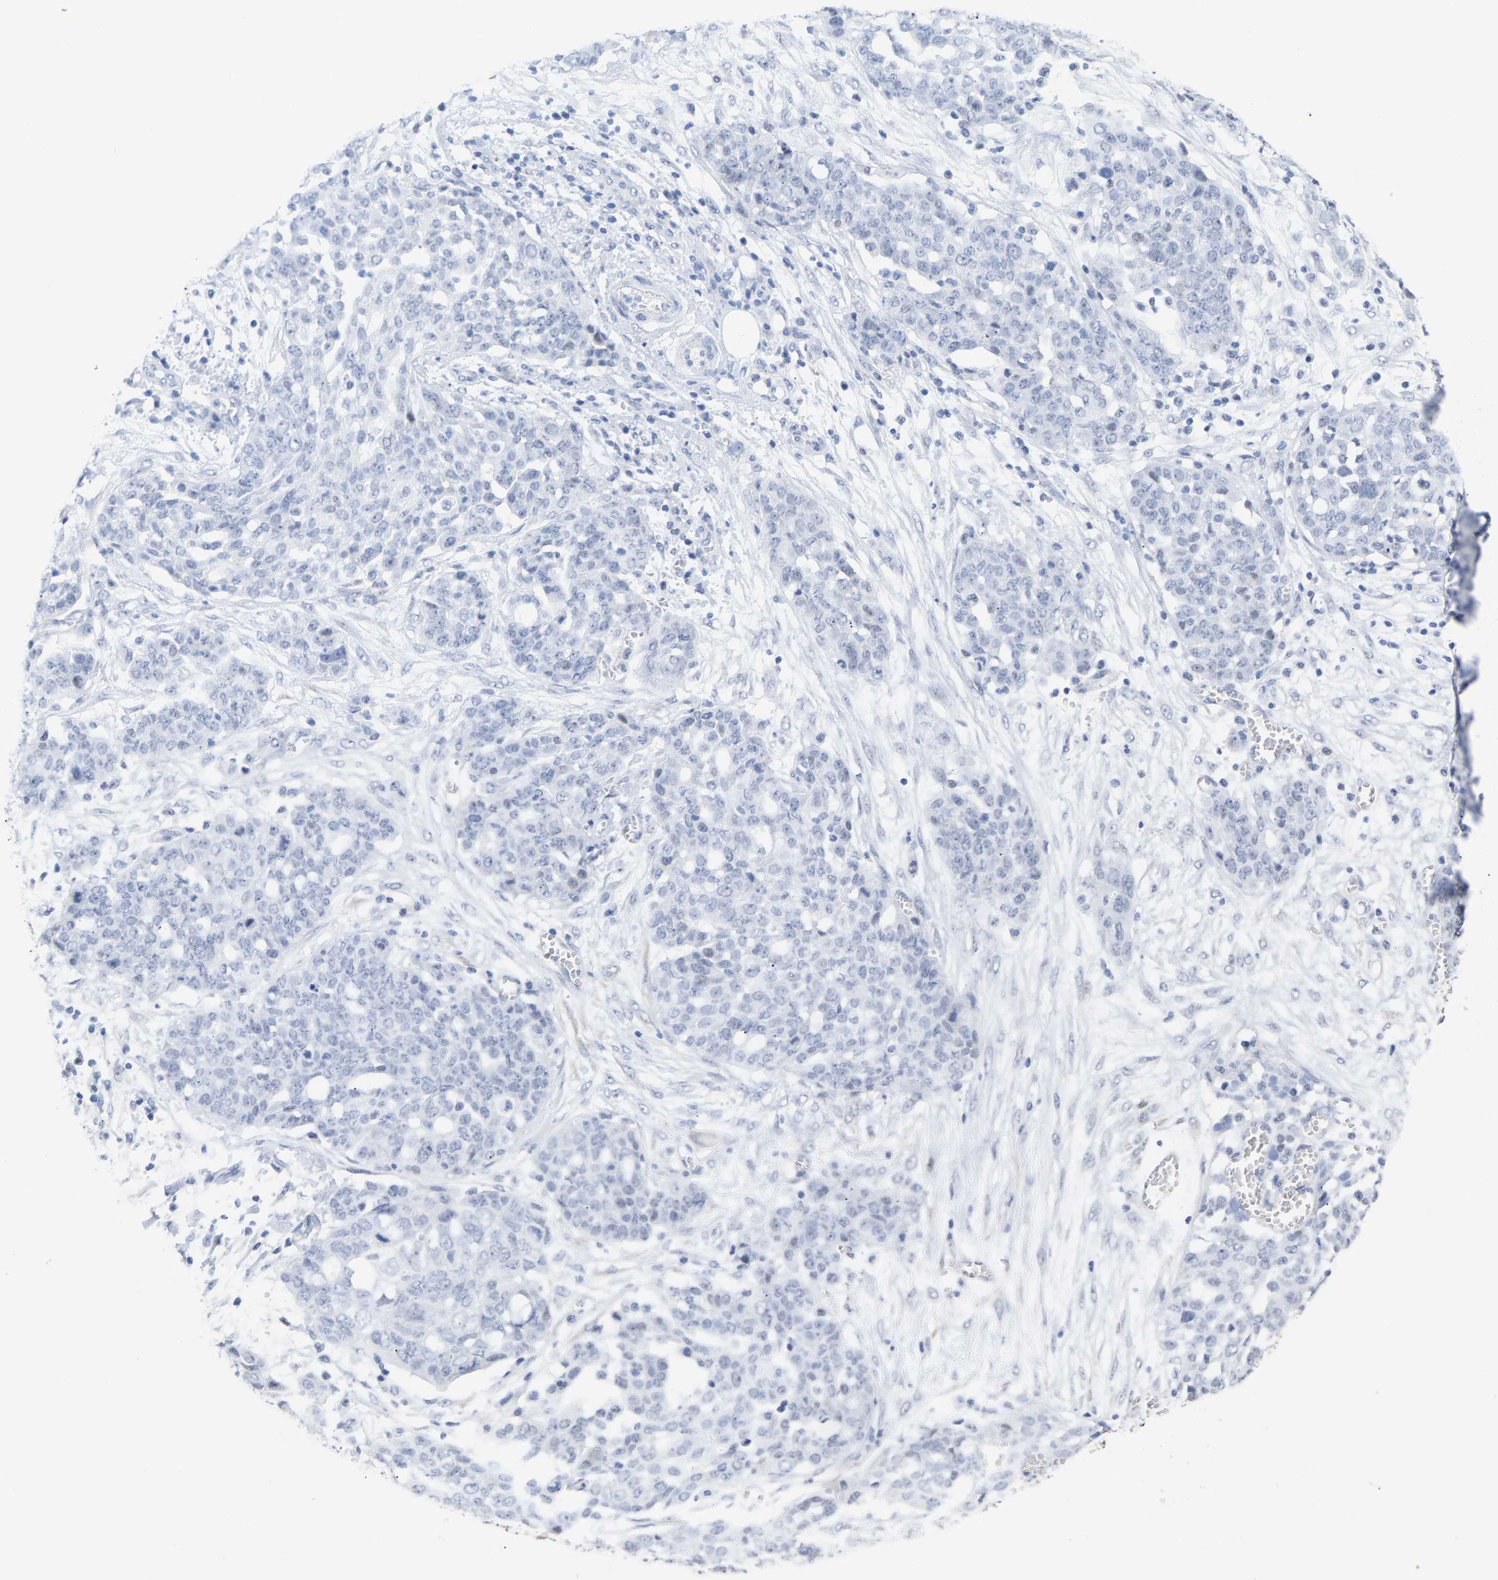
{"staining": {"intensity": "negative", "quantity": "none", "location": "none"}, "tissue": "ovarian cancer", "cell_type": "Tumor cells", "image_type": "cancer", "snomed": [{"axis": "morphology", "description": "Cystadenocarcinoma, serous, NOS"}, {"axis": "topography", "description": "Soft tissue"}, {"axis": "topography", "description": "Ovary"}], "caption": "Protein analysis of ovarian cancer exhibits no significant expression in tumor cells. Brightfield microscopy of immunohistochemistry (IHC) stained with DAB (brown) and hematoxylin (blue), captured at high magnification.", "gene": "AMPH", "patient": {"sex": "female", "age": 57}}